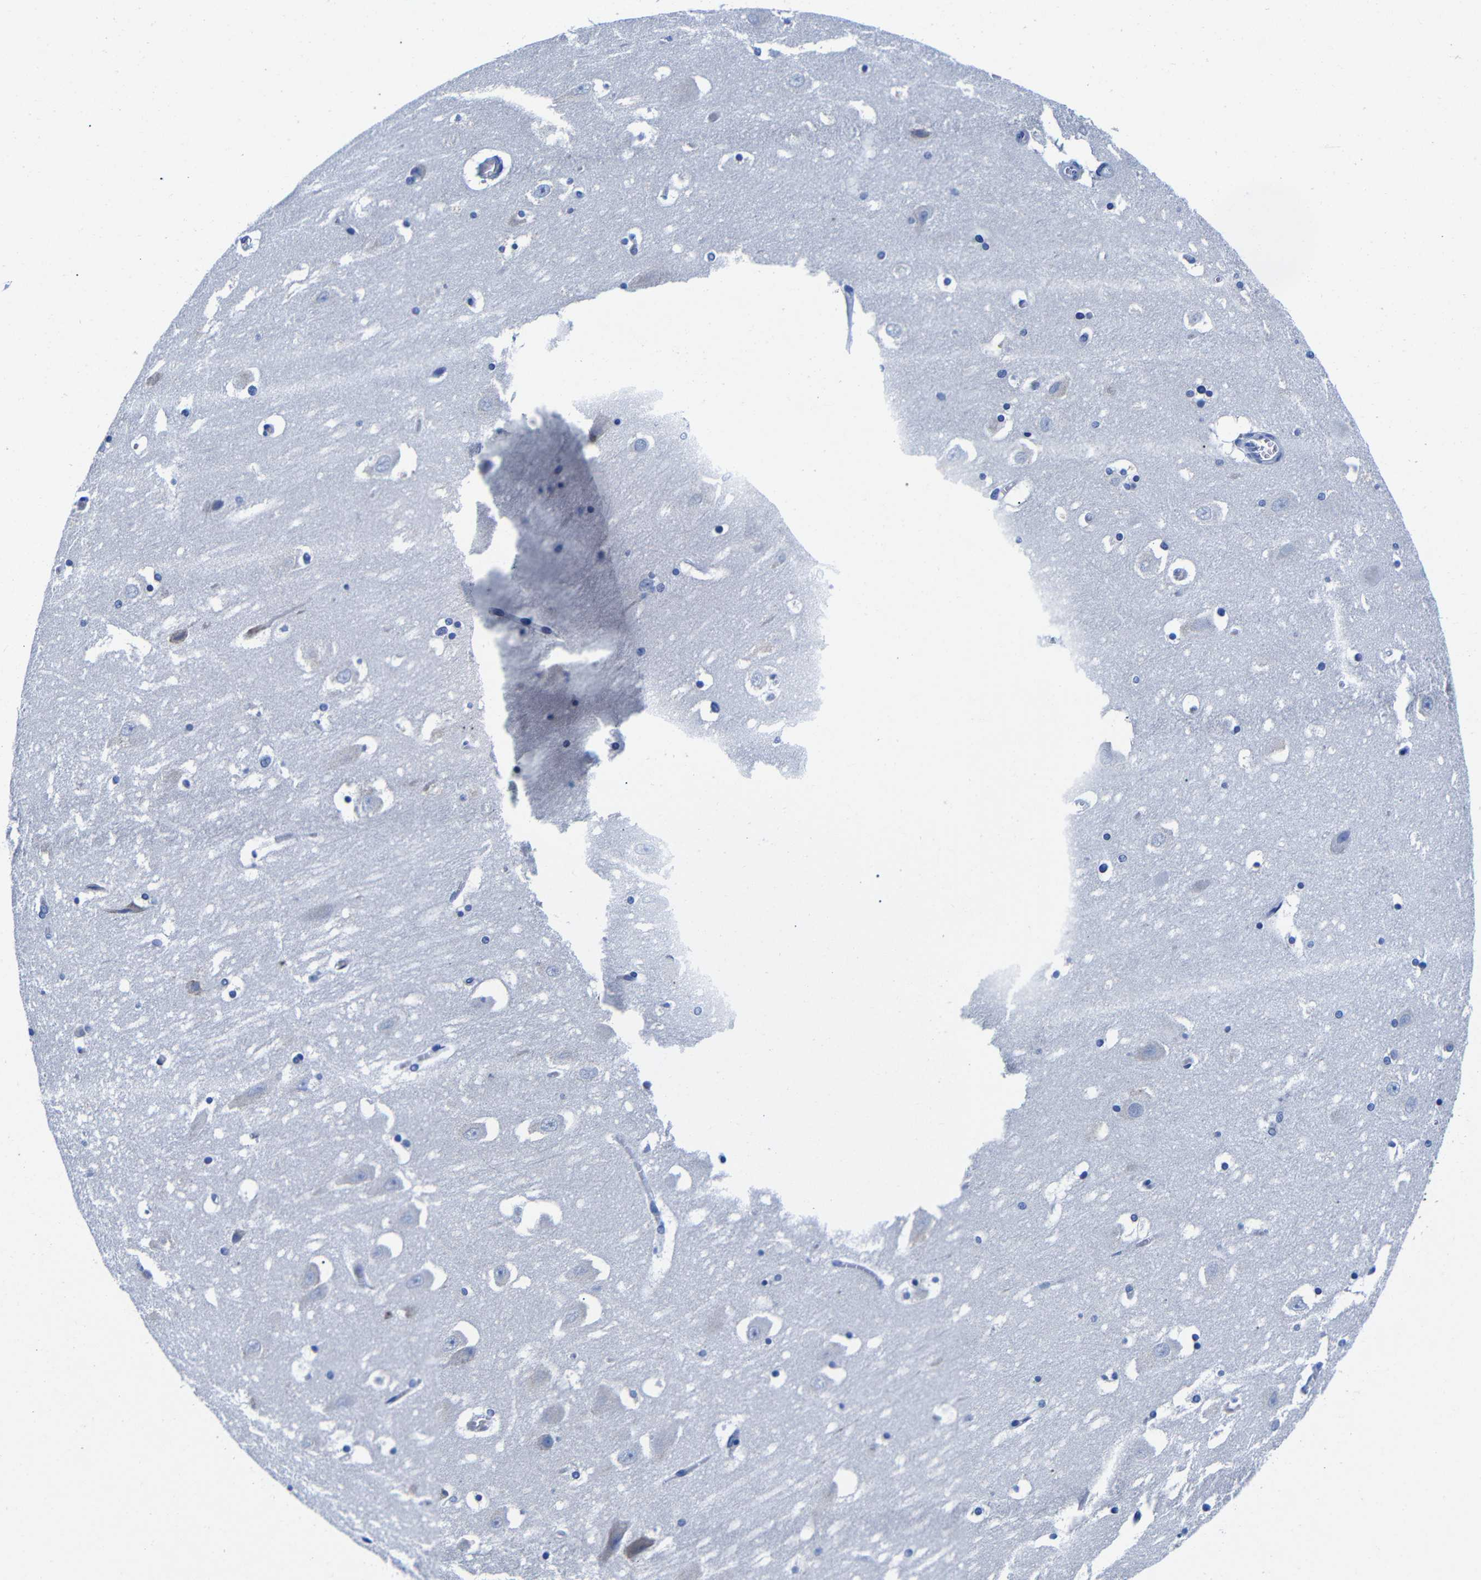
{"staining": {"intensity": "negative", "quantity": "none", "location": "none"}, "tissue": "hippocampus", "cell_type": "Glial cells", "image_type": "normal", "snomed": [{"axis": "morphology", "description": "Normal tissue, NOS"}, {"axis": "topography", "description": "Hippocampus"}], "caption": "DAB immunohistochemical staining of benign human hippocampus shows no significant staining in glial cells. (Stains: DAB (3,3'-diaminobenzidine) IHC with hematoxylin counter stain, Microscopy: brightfield microscopy at high magnification).", "gene": "CLEC4G", "patient": {"sex": "male", "age": 45}}